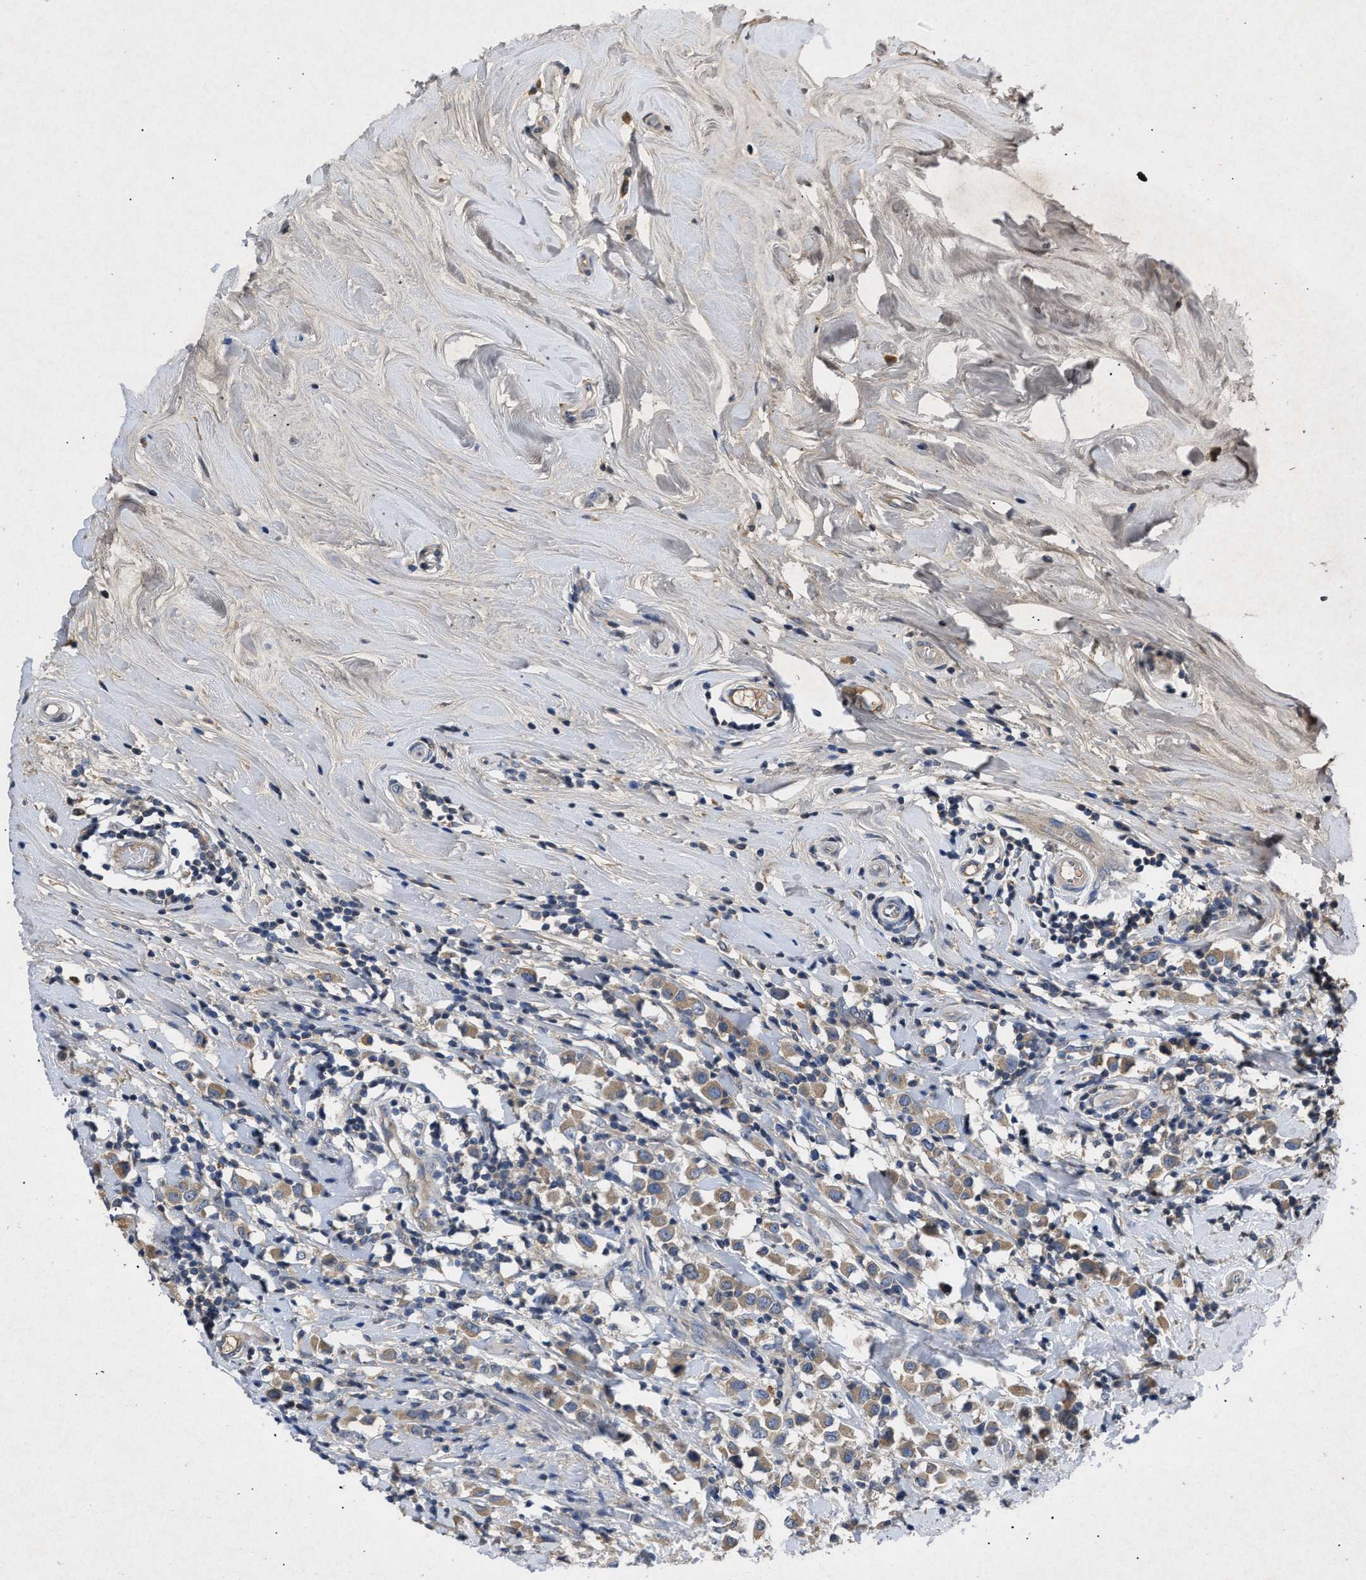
{"staining": {"intensity": "moderate", "quantity": ">75%", "location": "cytoplasmic/membranous"}, "tissue": "breast cancer", "cell_type": "Tumor cells", "image_type": "cancer", "snomed": [{"axis": "morphology", "description": "Duct carcinoma"}, {"axis": "topography", "description": "Breast"}], "caption": "IHC (DAB (3,3'-diaminobenzidine)) staining of breast cancer shows moderate cytoplasmic/membranous protein positivity in approximately >75% of tumor cells.", "gene": "VPS4A", "patient": {"sex": "female", "age": 61}}